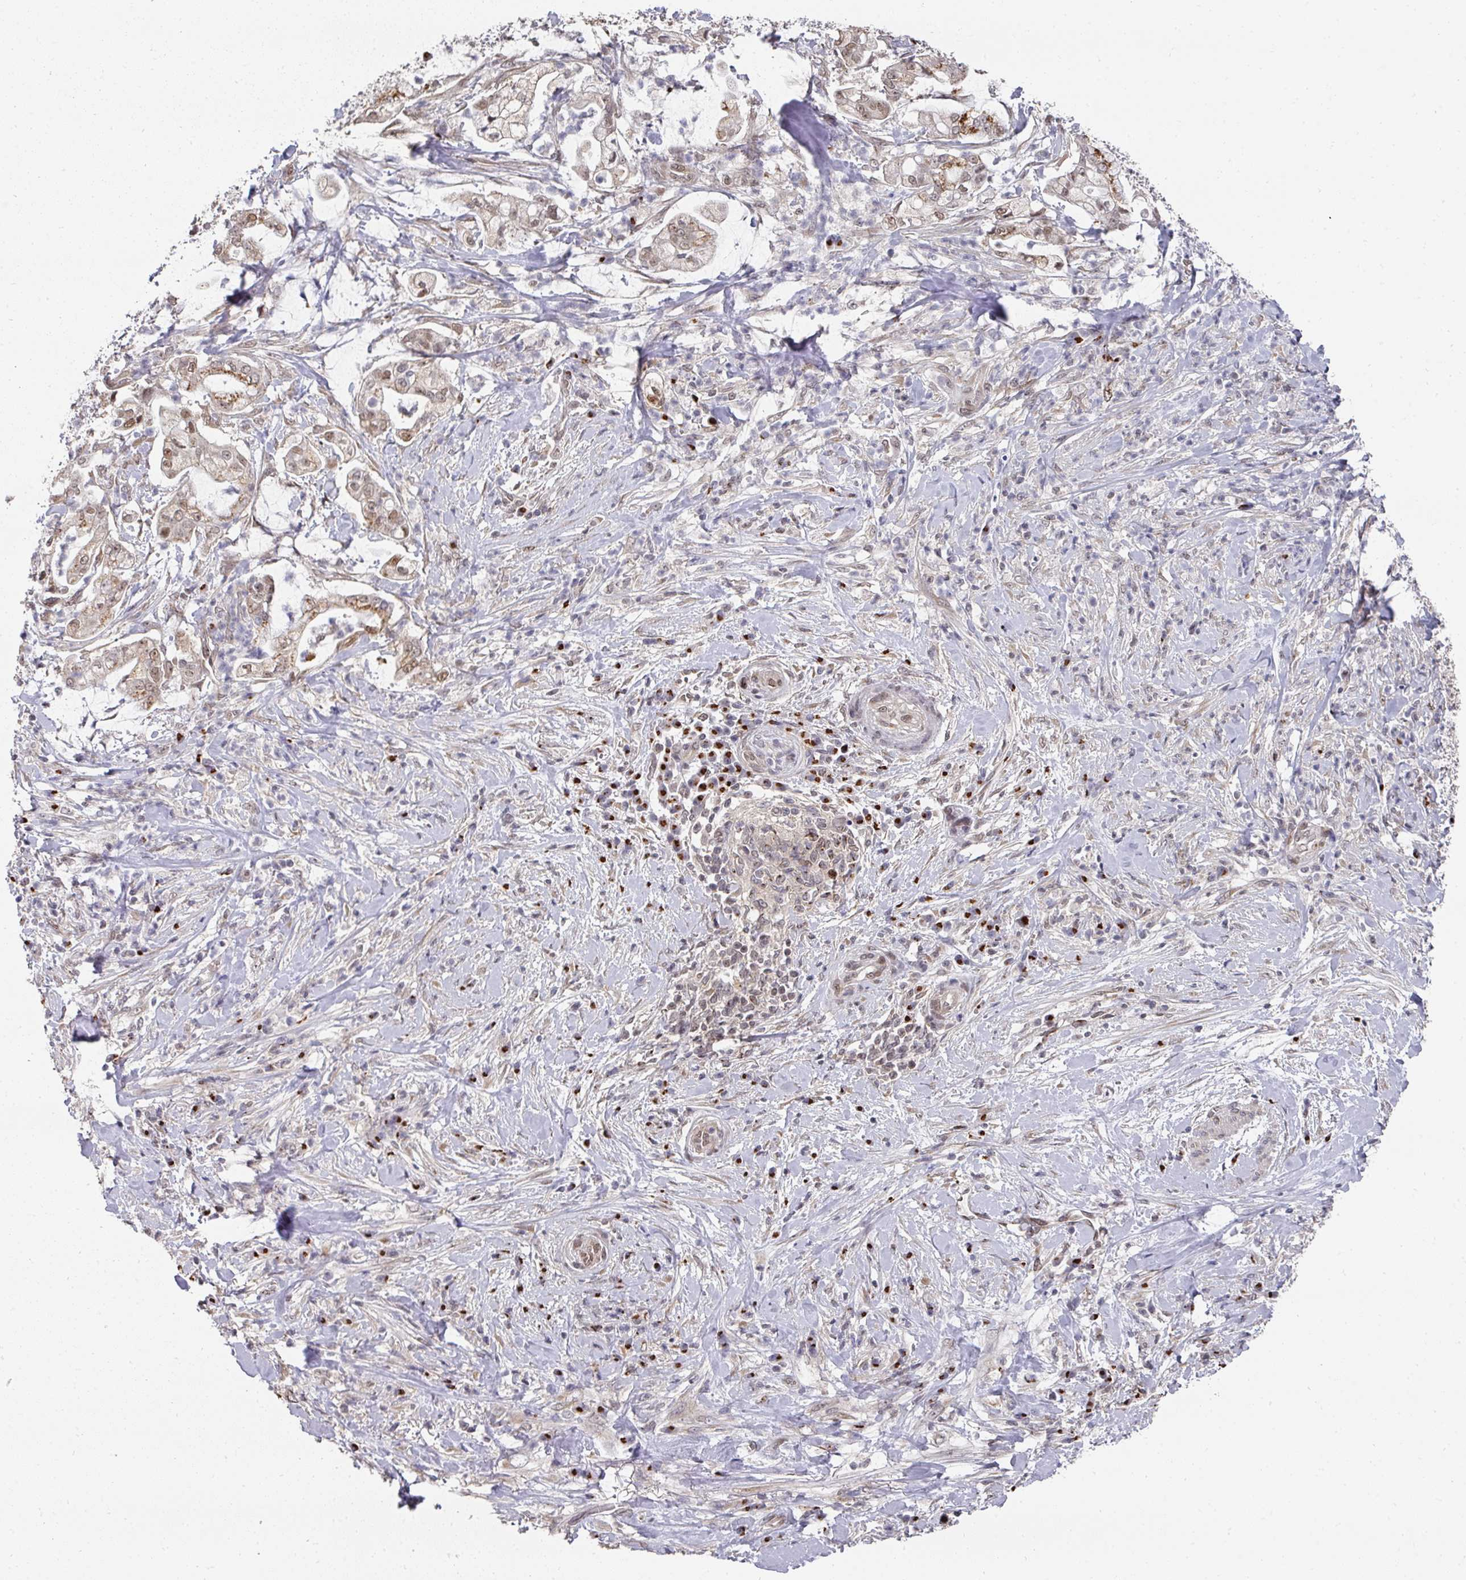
{"staining": {"intensity": "weak", "quantity": "25%-75%", "location": "nuclear"}, "tissue": "pancreatic cancer", "cell_type": "Tumor cells", "image_type": "cancer", "snomed": [{"axis": "morphology", "description": "Adenocarcinoma, NOS"}, {"axis": "topography", "description": "Pancreas"}], "caption": "Protein staining of pancreatic cancer (adenocarcinoma) tissue displays weak nuclear expression in about 25%-75% of tumor cells.", "gene": "C18orf25", "patient": {"sex": "female", "age": 69}}